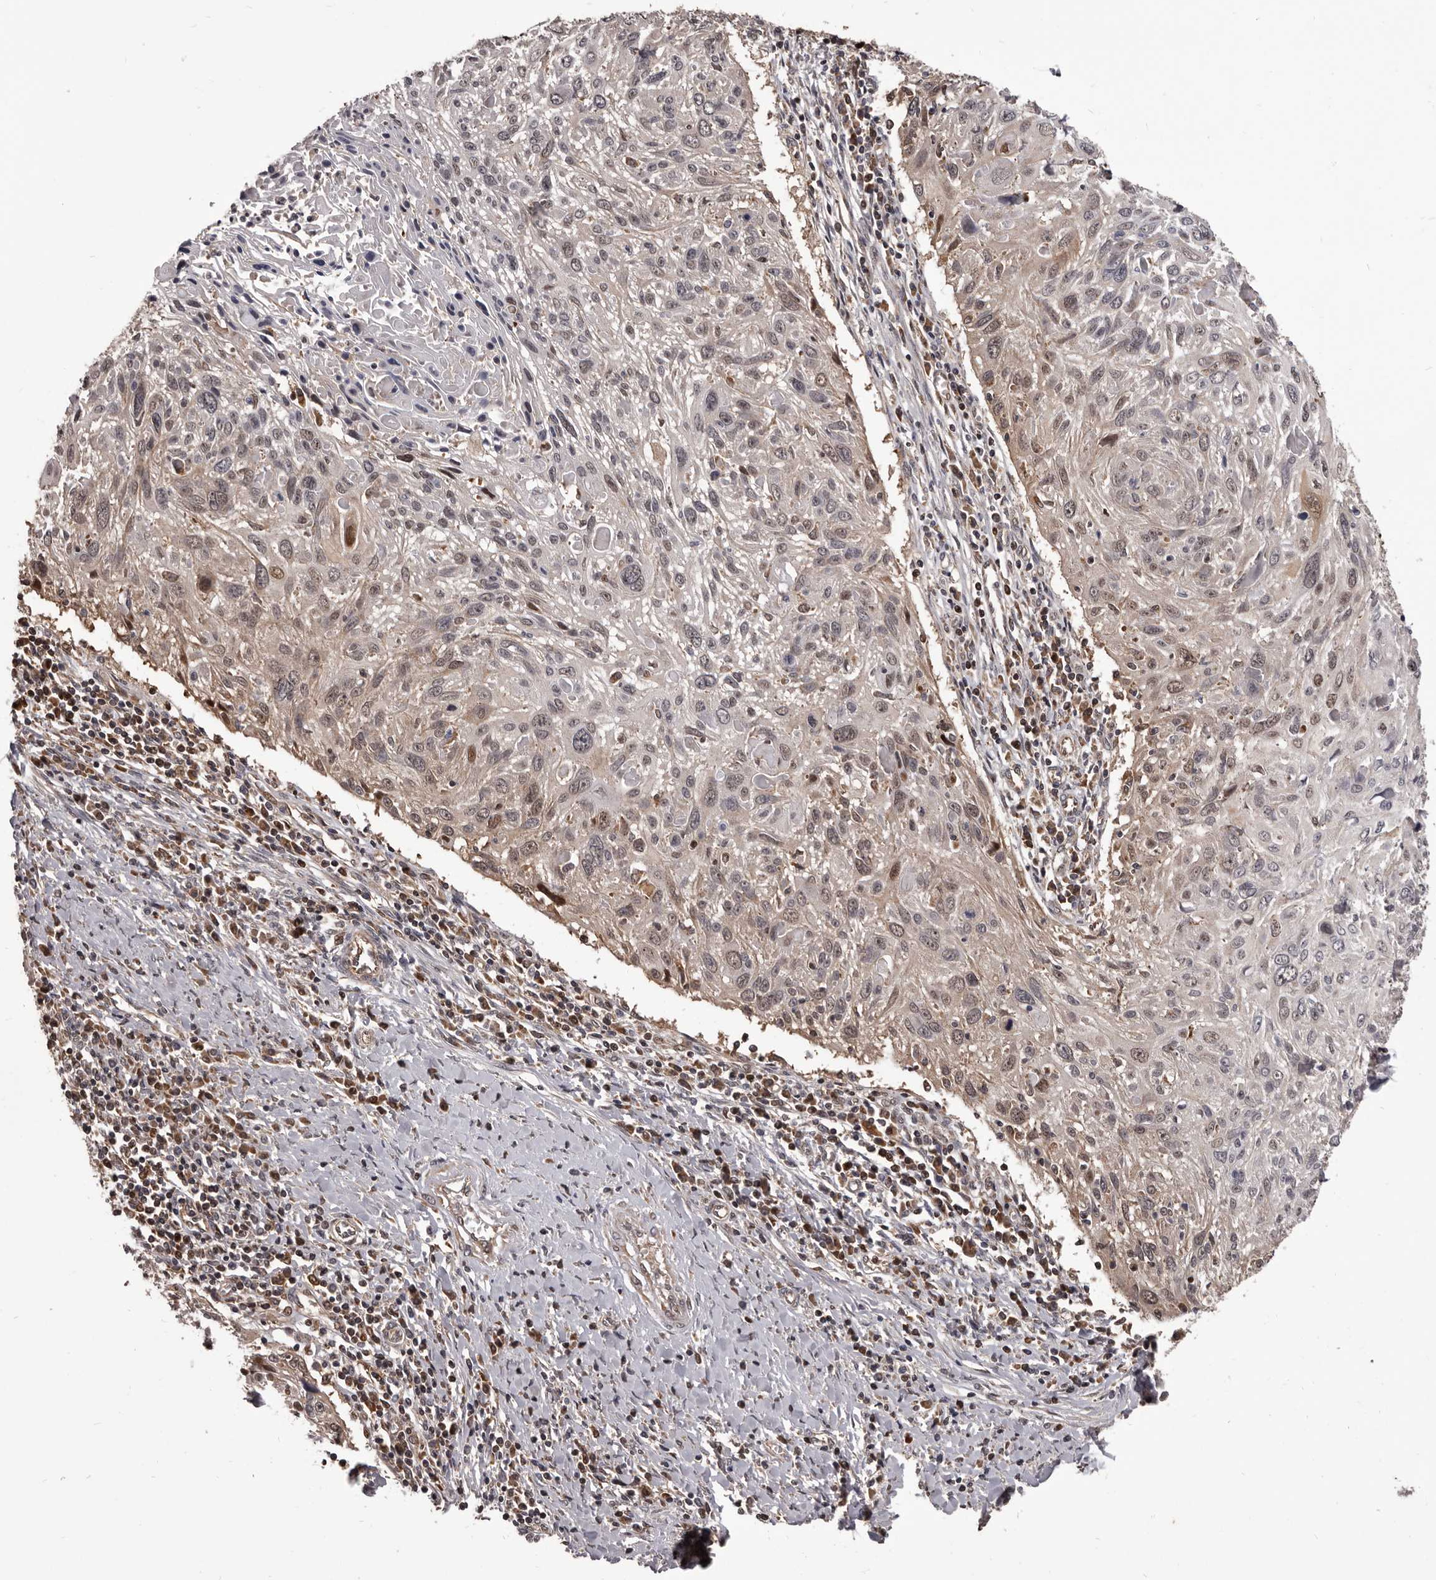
{"staining": {"intensity": "weak", "quantity": ">75%", "location": "cytoplasmic/membranous"}, "tissue": "cervical cancer", "cell_type": "Tumor cells", "image_type": "cancer", "snomed": [{"axis": "morphology", "description": "Squamous cell carcinoma, NOS"}, {"axis": "topography", "description": "Cervix"}], "caption": "Immunohistochemistry image of human squamous cell carcinoma (cervical) stained for a protein (brown), which displays low levels of weak cytoplasmic/membranous staining in about >75% of tumor cells.", "gene": "MAP3K14", "patient": {"sex": "female", "age": 51}}